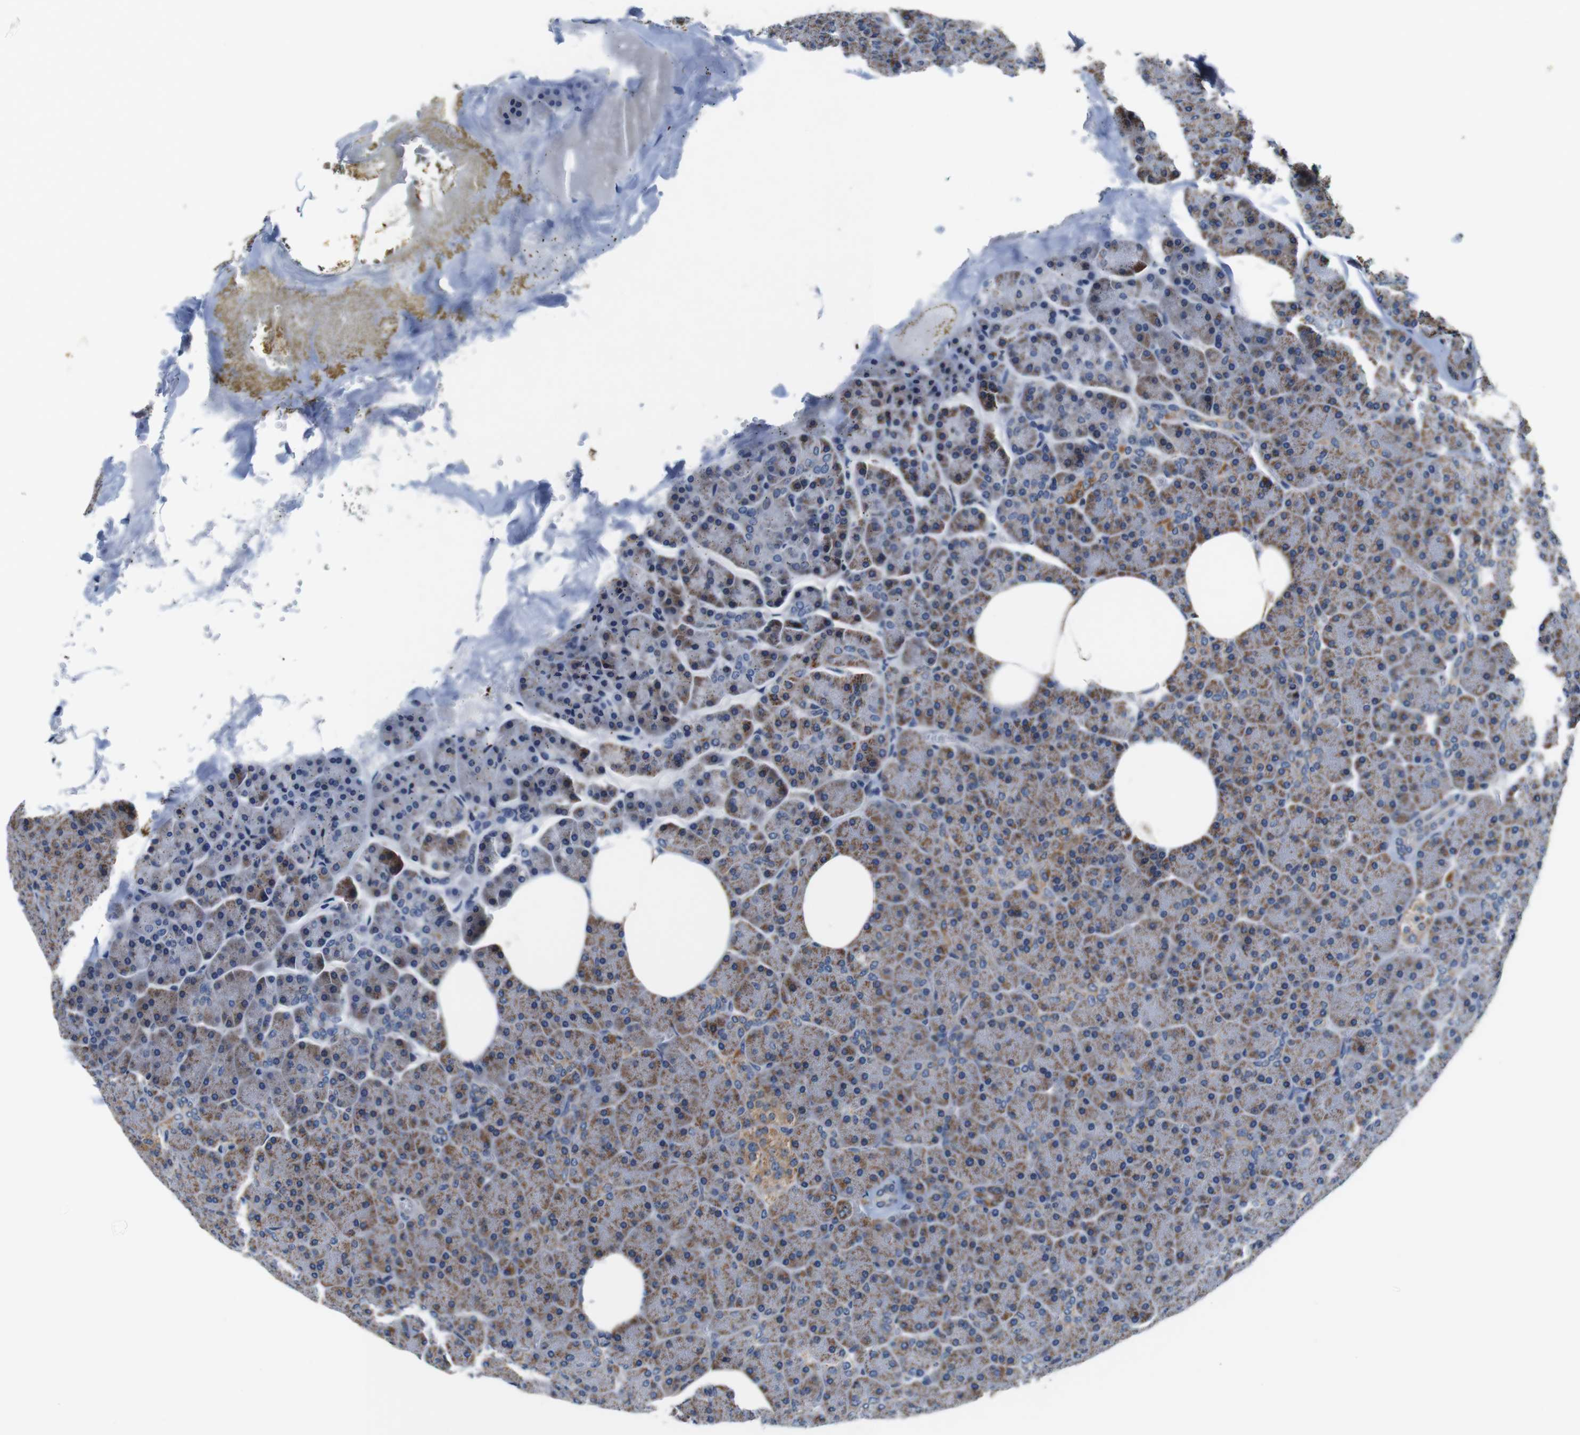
{"staining": {"intensity": "moderate", "quantity": ">75%", "location": "cytoplasmic/membranous"}, "tissue": "pancreas", "cell_type": "Exocrine glandular cells", "image_type": "normal", "snomed": [{"axis": "morphology", "description": "Normal tissue, NOS"}, {"axis": "topography", "description": "Pancreas"}], "caption": "Protein staining of benign pancreas exhibits moderate cytoplasmic/membranous expression in about >75% of exocrine glandular cells. The protein of interest is stained brown, and the nuclei are stained in blue (DAB IHC with brightfield microscopy, high magnification).", "gene": "LRP4", "patient": {"sex": "female", "age": 35}}